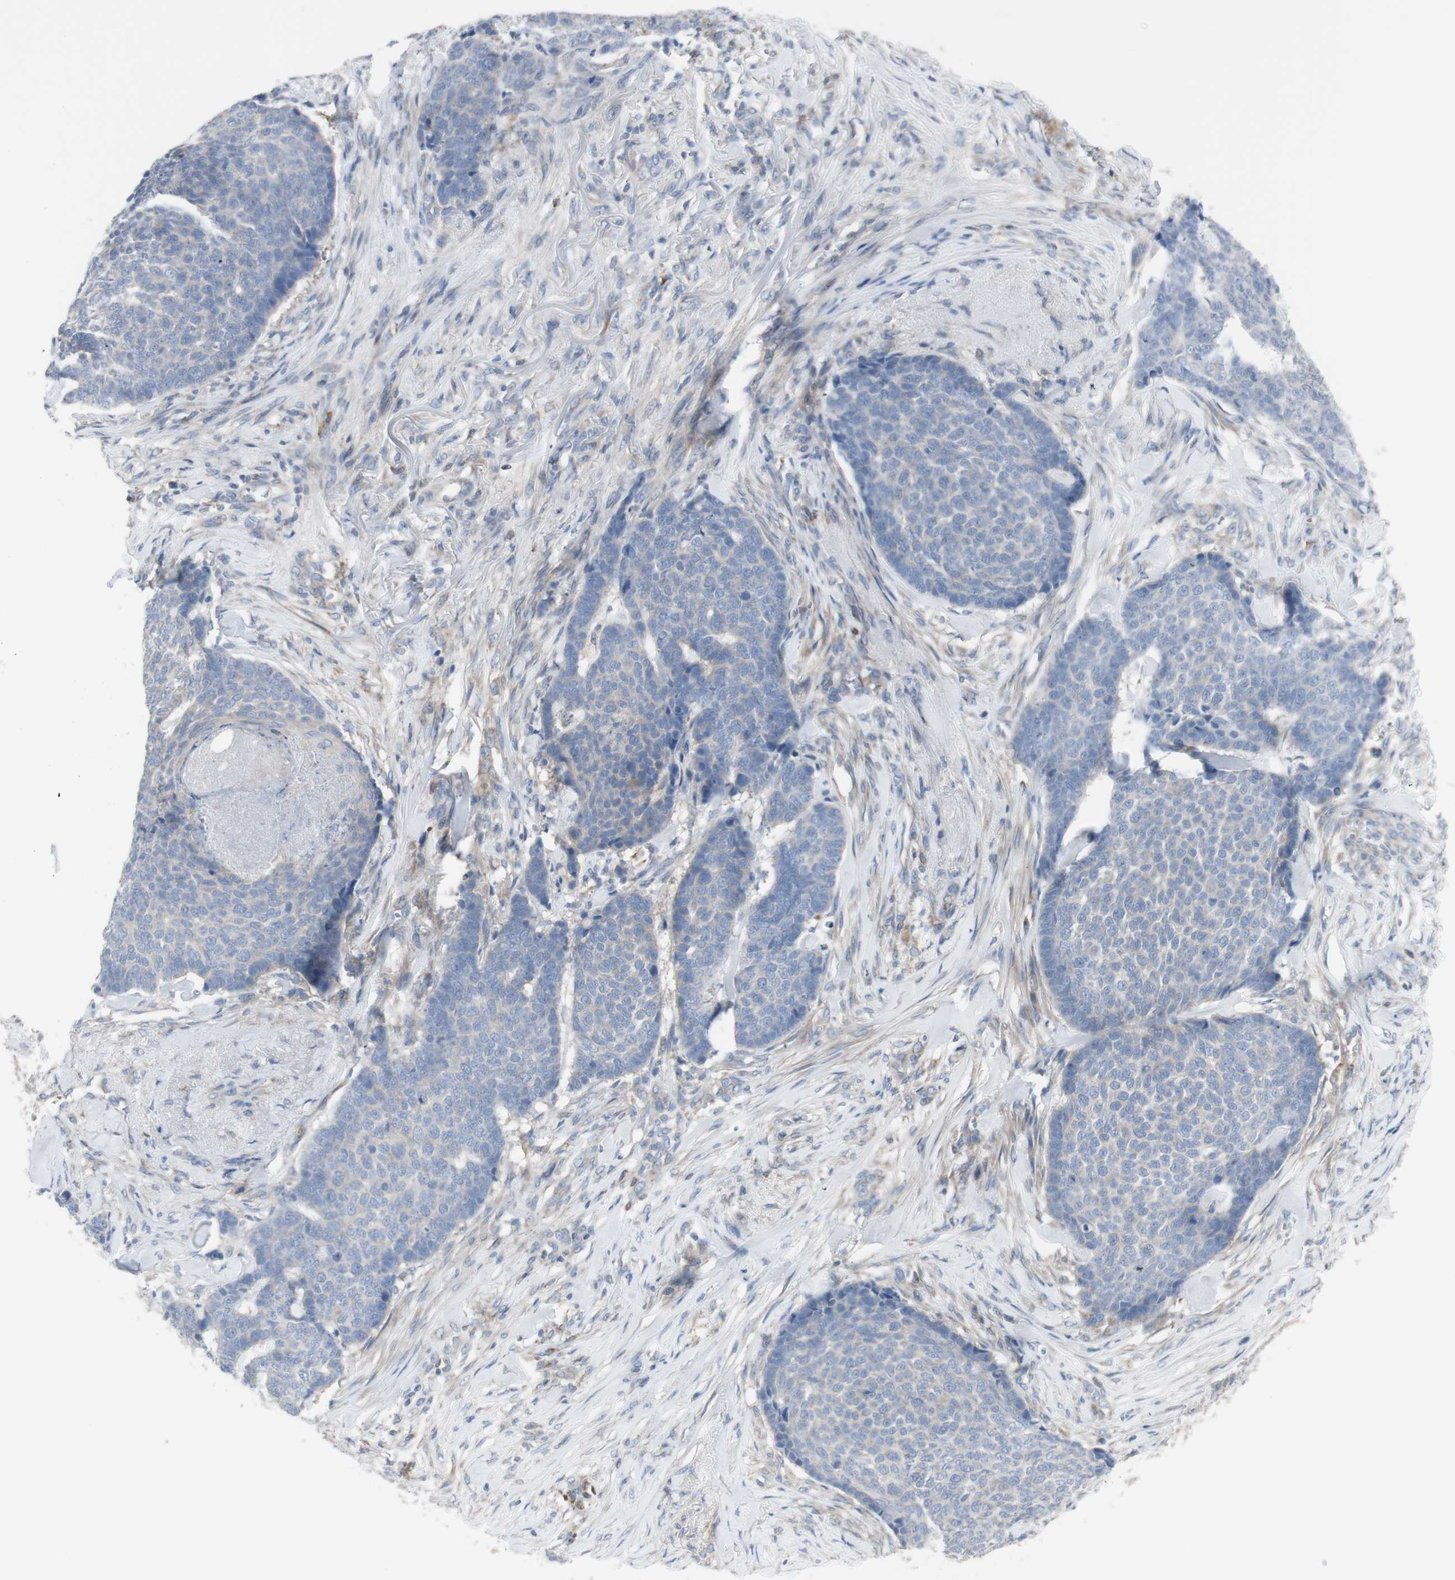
{"staining": {"intensity": "negative", "quantity": "none", "location": "none"}, "tissue": "skin cancer", "cell_type": "Tumor cells", "image_type": "cancer", "snomed": [{"axis": "morphology", "description": "Basal cell carcinoma"}, {"axis": "topography", "description": "Skin"}], "caption": "The histopathology image shows no staining of tumor cells in basal cell carcinoma (skin).", "gene": "C3orf52", "patient": {"sex": "male", "age": 84}}